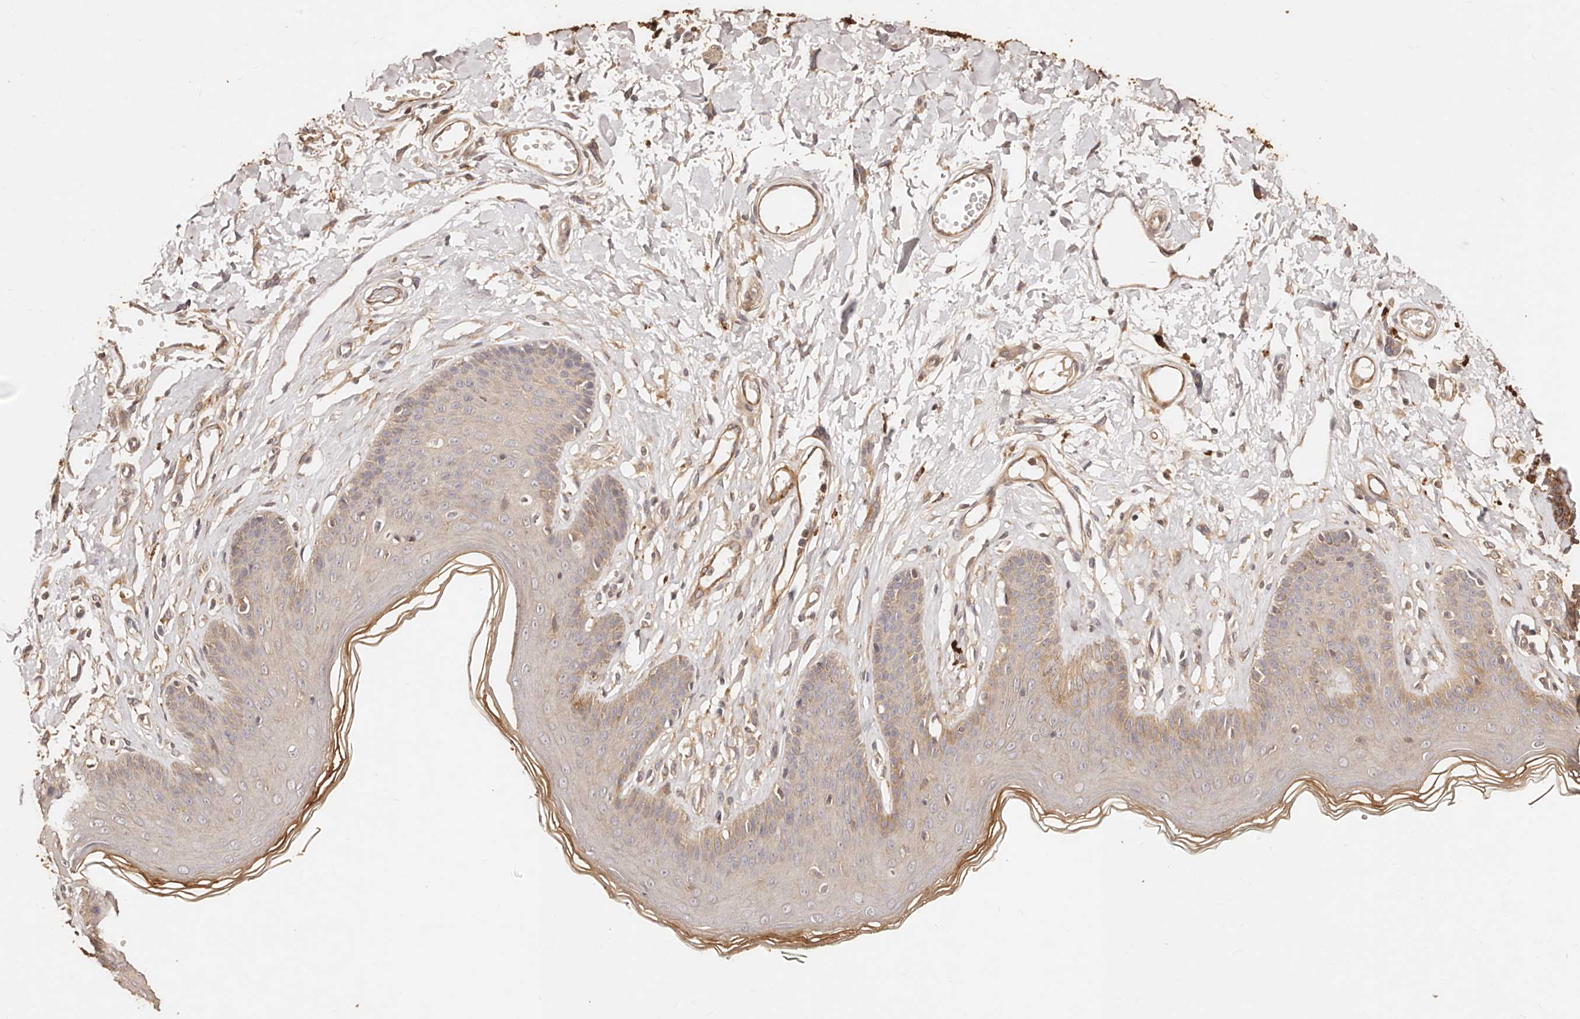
{"staining": {"intensity": "moderate", "quantity": "<25%", "location": "cytoplasmic/membranous"}, "tissue": "skin", "cell_type": "Epidermal cells", "image_type": "normal", "snomed": [{"axis": "morphology", "description": "Normal tissue, NOS"}, {"axis": "morphology", "description": "Squamous cell carcinoma, NOS"}, {"axis": "topography", "description": "Vulva"}], "caption": "Human skin stained with a brown dye reveals moderate cytoplasmic/membranous positive staining in approximately <25% of epidermal cells.", "gene": "CCL14", "patient": {"sex": "female", "age": 85}}